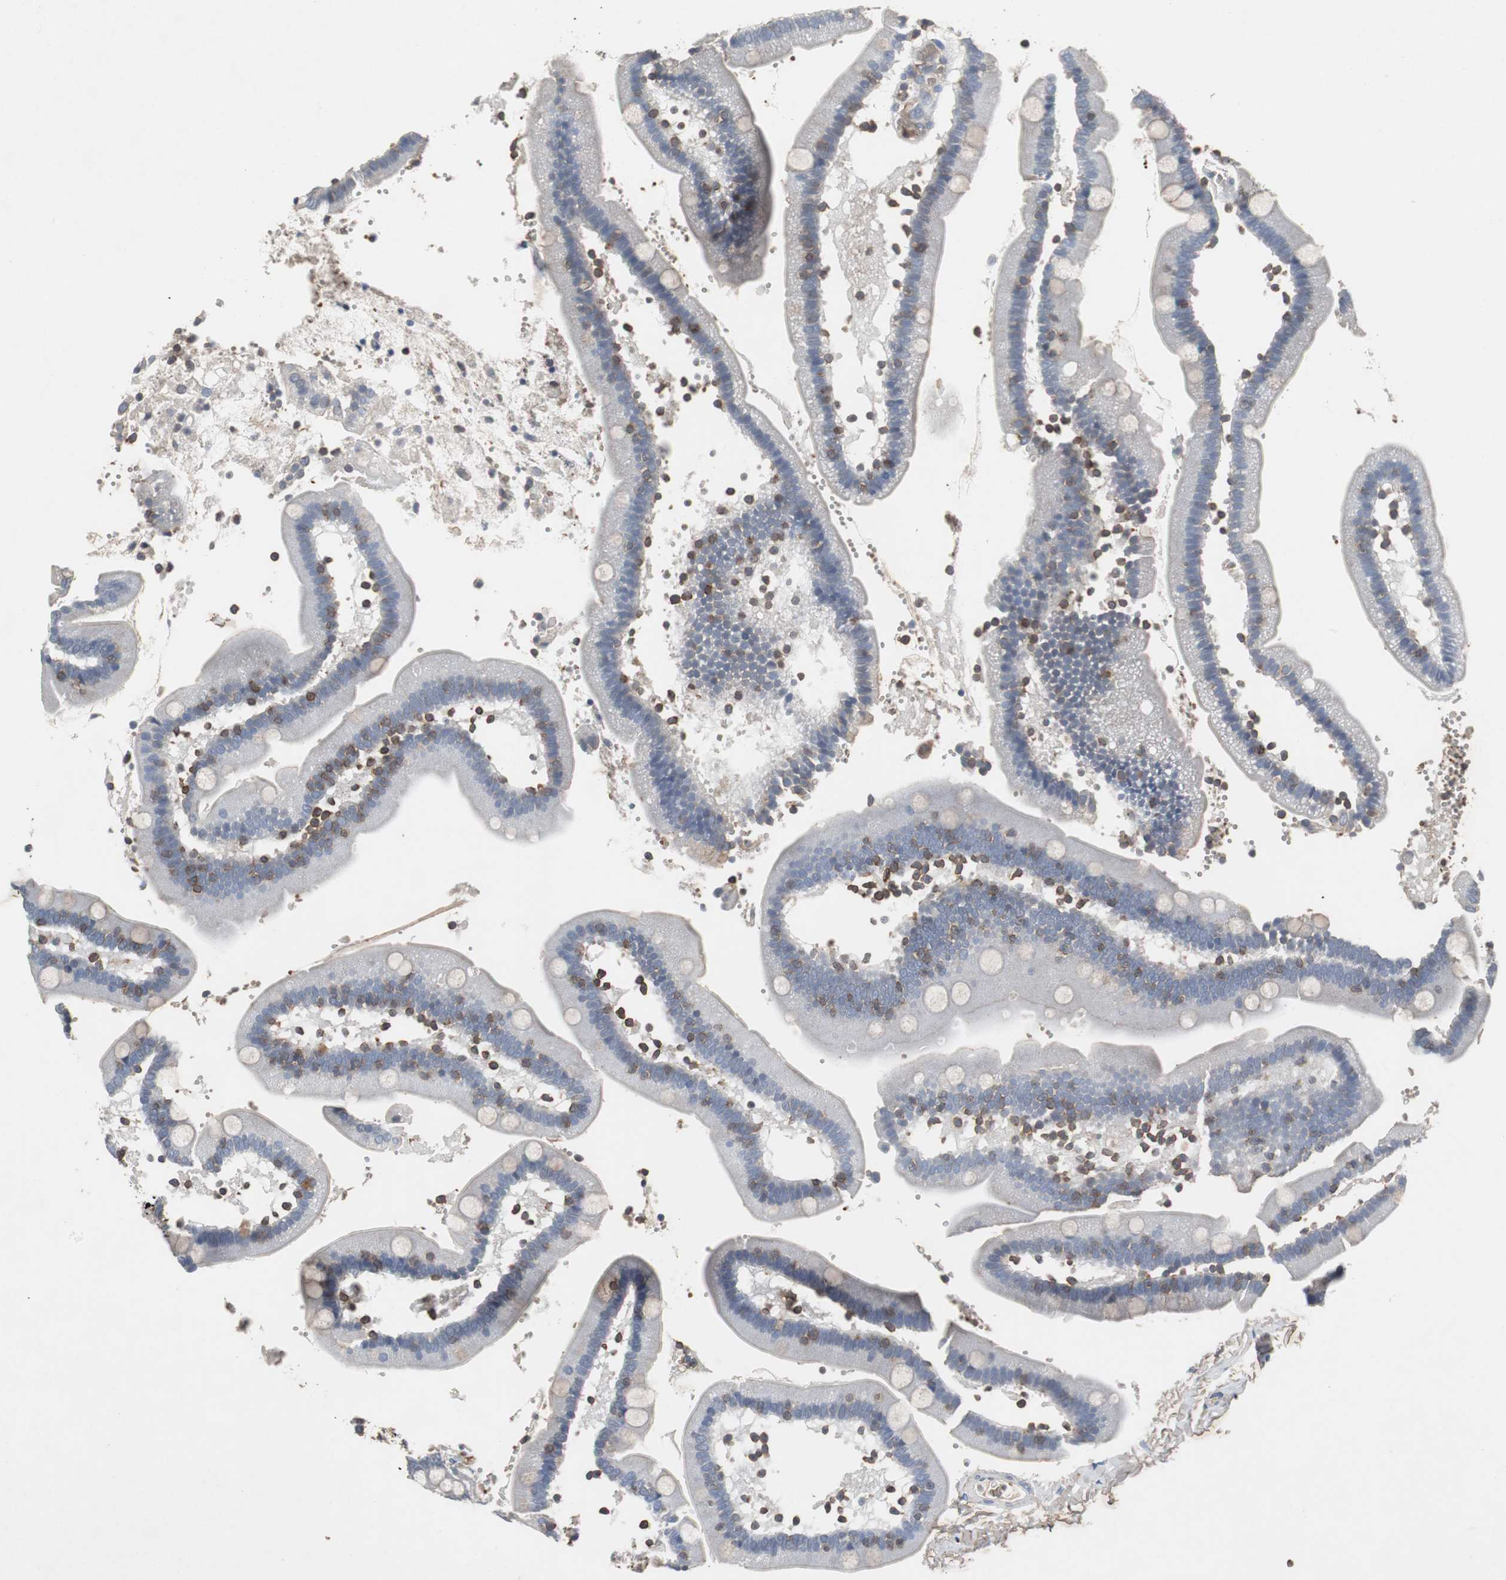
{"staining": {"intensity": "negative", "quantity": "none", "location": "none"}, "tissue": "duodenum", "cell_type": "Glandular cells", "image_type": "normal", "snomed": [{"axis": "morphology", "description": "Normal tissue, NOS"}, {"axis": "topography", "description": "Duodenum"}], "caption": "Immunohistochemistry (IHC) photomicrograph of normal duodenum stained for a protein (brown), which demonstrates no expression in glandular cells.", "gene": "CALB2", "patient": {"sex": "male", "age": 66}}